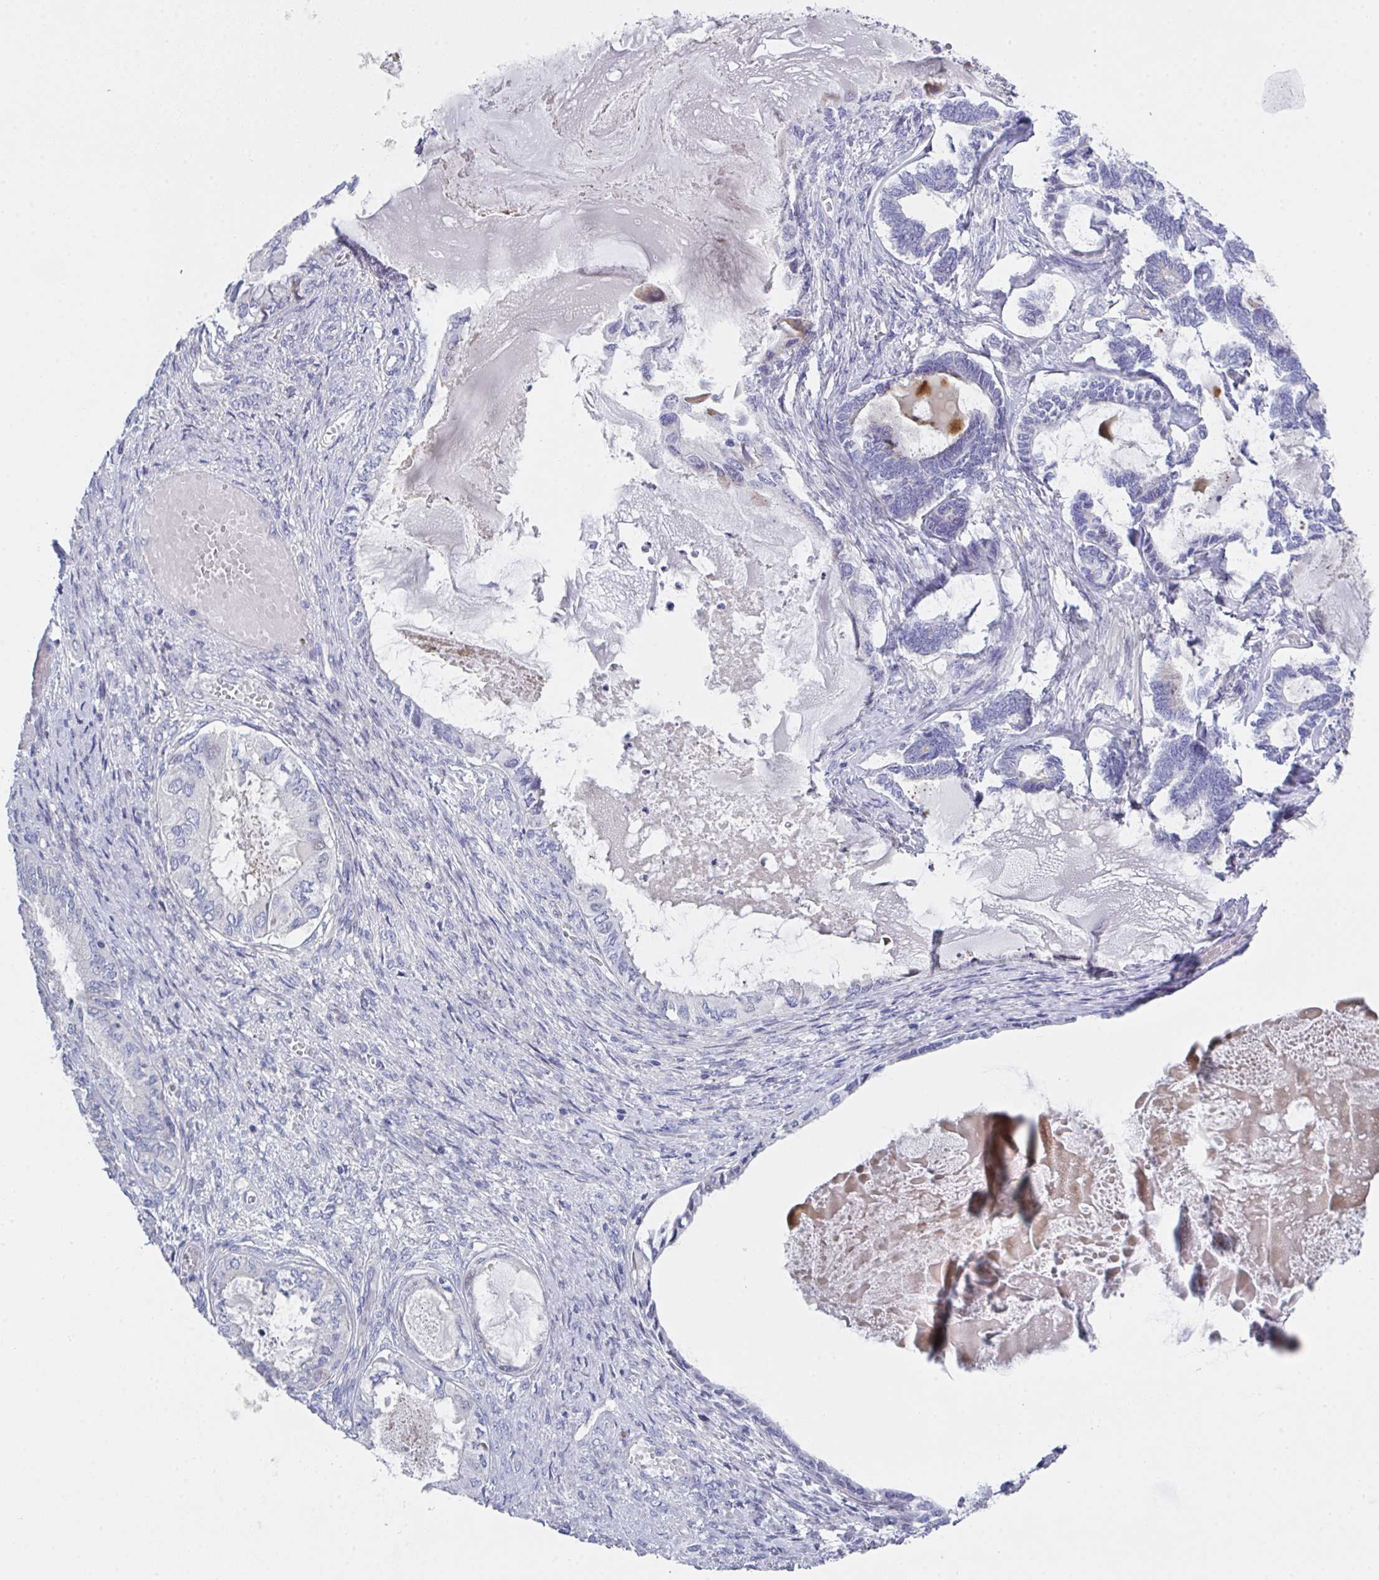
{"staining": {"intensity": "negative", "quantity": "none", "location": "none"}, "tissue": "ovarian cancer", "cell_type": "Tumor cells", "image_type": "cancer", "snomed": [{"axis": "morphology", "description": "Carcinoma, endometroid"}, {"axis": "topography", "description": "Ovary"}], "caption": "Immunohistochemistry (IHC) histopathology image of neoplastic tissue: endometroid carcinoma (ovarian) stained with DAB shows no significant protein expression in tumor cells. (Brightfield microscopy of DAB (3,3'-diaminobenzidine) immunohistochemistry (IHC) at high magnification).", "gene": "FBXO47", "patient": {"sex": "female", "age": 70}}